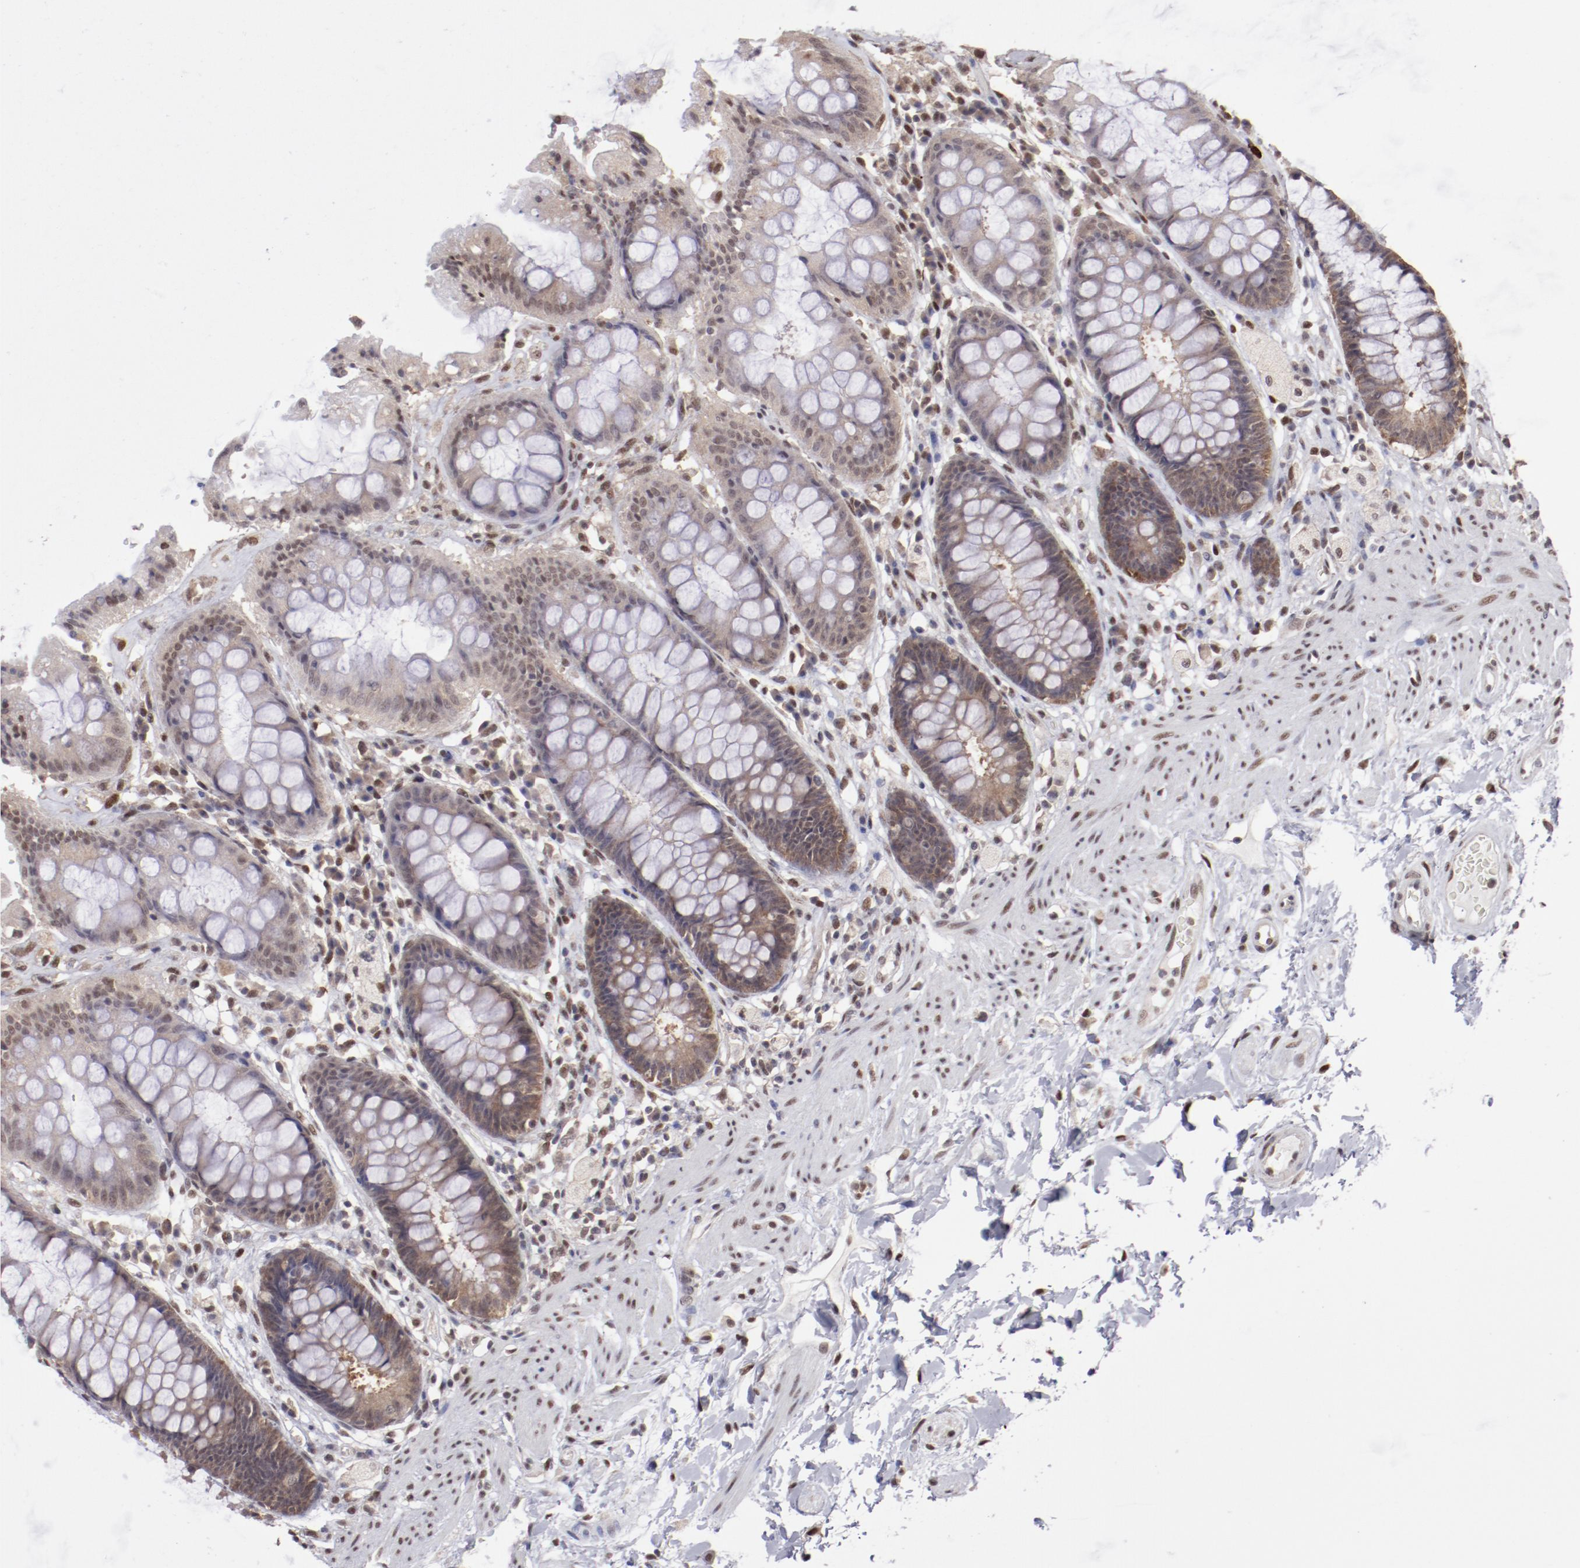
{"staining": {"intensity": "moderate", "quantity": ">75%", "location": "cytoplasmic/membranous"}, "tissue": "rectum", "cell_type": "Glandular cells", "image_type": "normal", "snomed": [{"axis": "morphology", "description": "Normal tissue, NOS"}, {"axis": "topography", "description": "Rectum"}], "caption": "Normal rectum reveals moderate cytoplasmic/membranous staining in approximately >75% of glandular cells, visualized by immunohistochemistry.", "gene": "ARNT", "patient": {"sex": "female", "age": 46}}